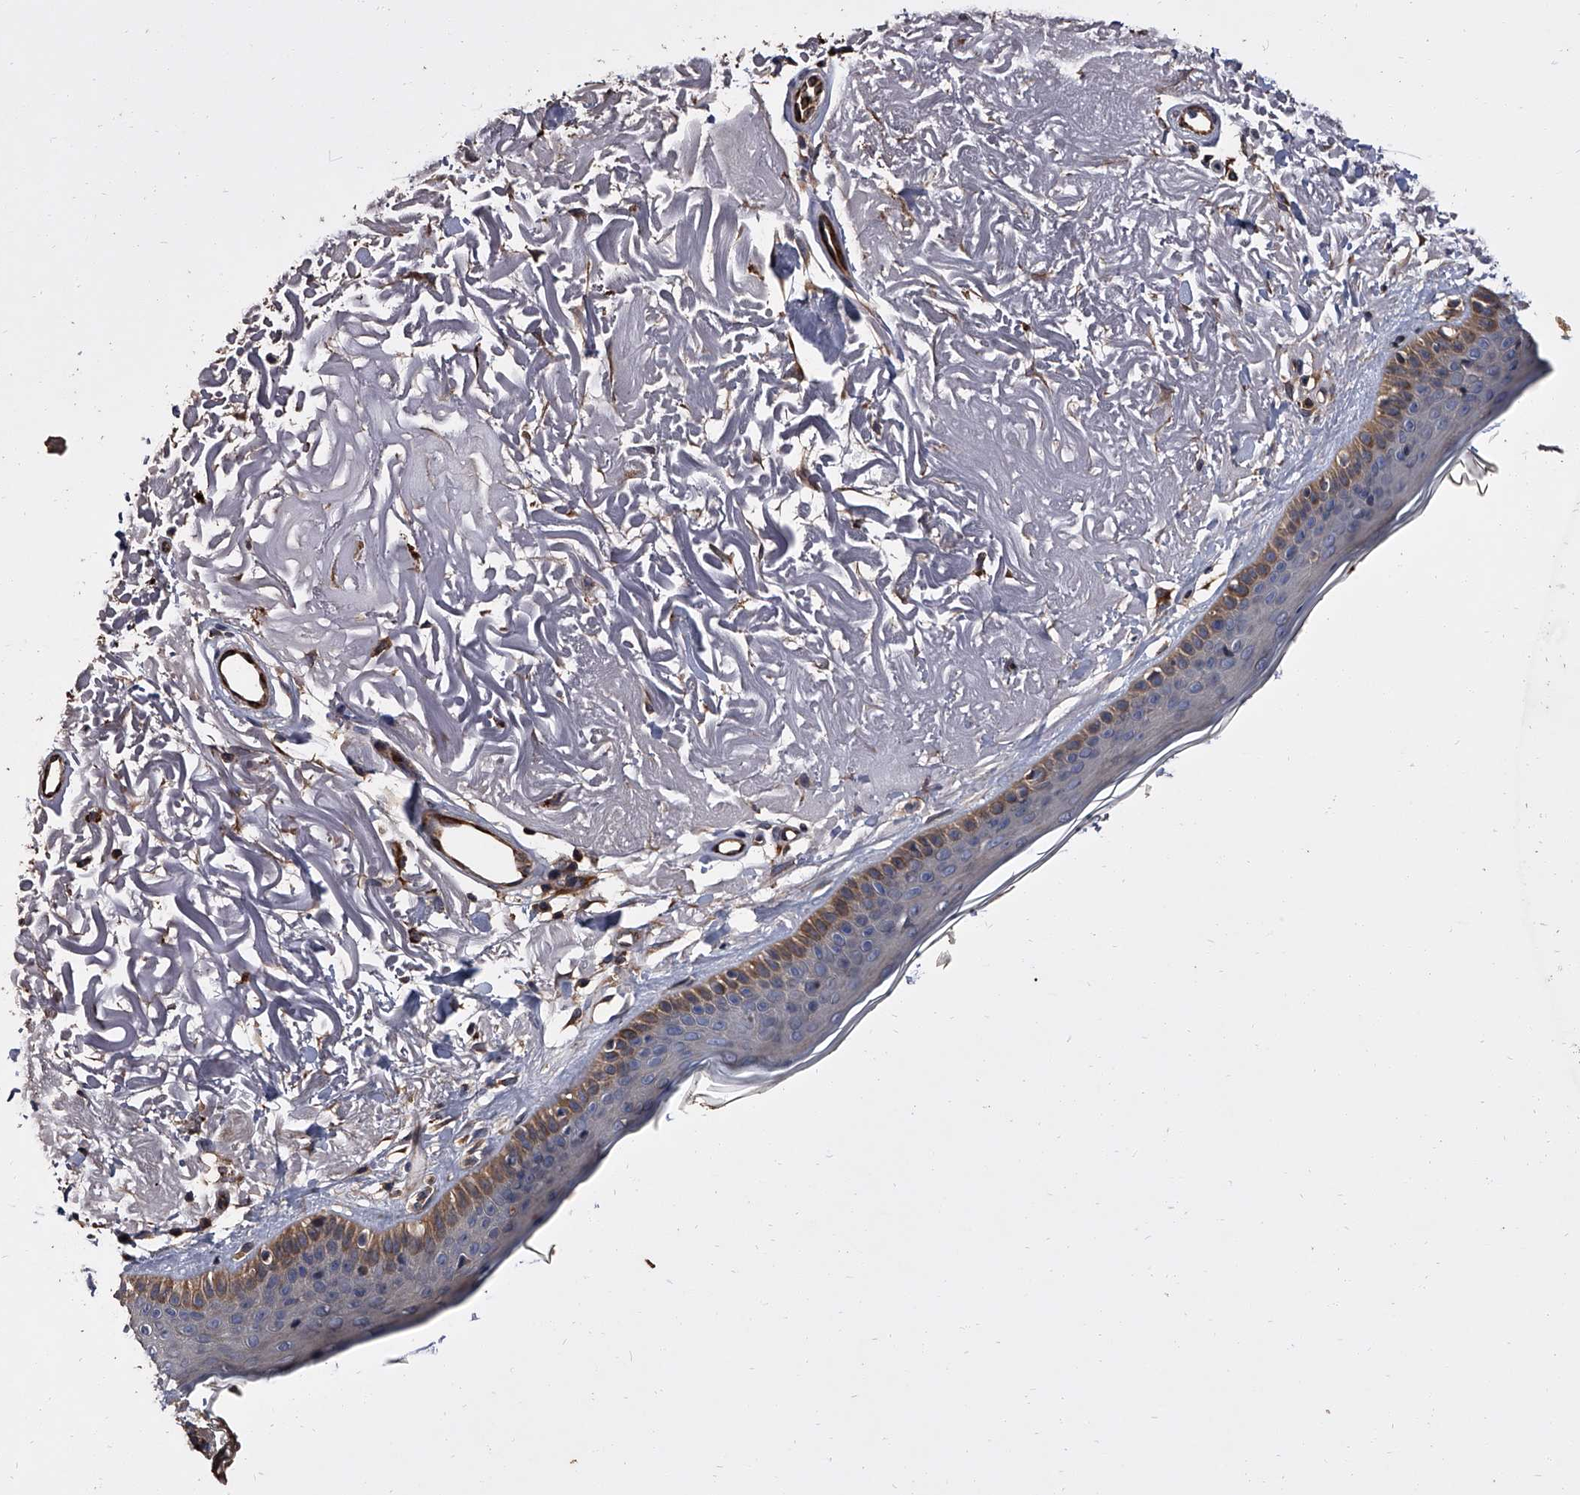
{"staining": {"intensity": "moderate", "quantity": ">75%", "location": "cytoplasmic/membranous"}, "tissue": "skin", "cell_type": "Fibroblasts", "image_type": "normal", "snomed": [{"axis": "morphology", "description": "Normal tissue, NOS"}, {"axis": "topography", "description": "Skin"}, {"axis": "topography", "description": "Skeletal muscle"}], "caption": "High-magnification brightfield microscopy of unremarkable skin stained with DAB (brown) and counterstained with hematoxylin (blue). fibroblasts exhibit moderate cytoplasmic/membranous expression is appreciated in about>75% of cells. Using DAB (3,3'-diaminobenzidine) (brown) and hematoxylin (blue) stains, captured at high magnification using brightfield microscopy.", "gene": "STK36", "patient": {"sex": "male", "age": 83}}